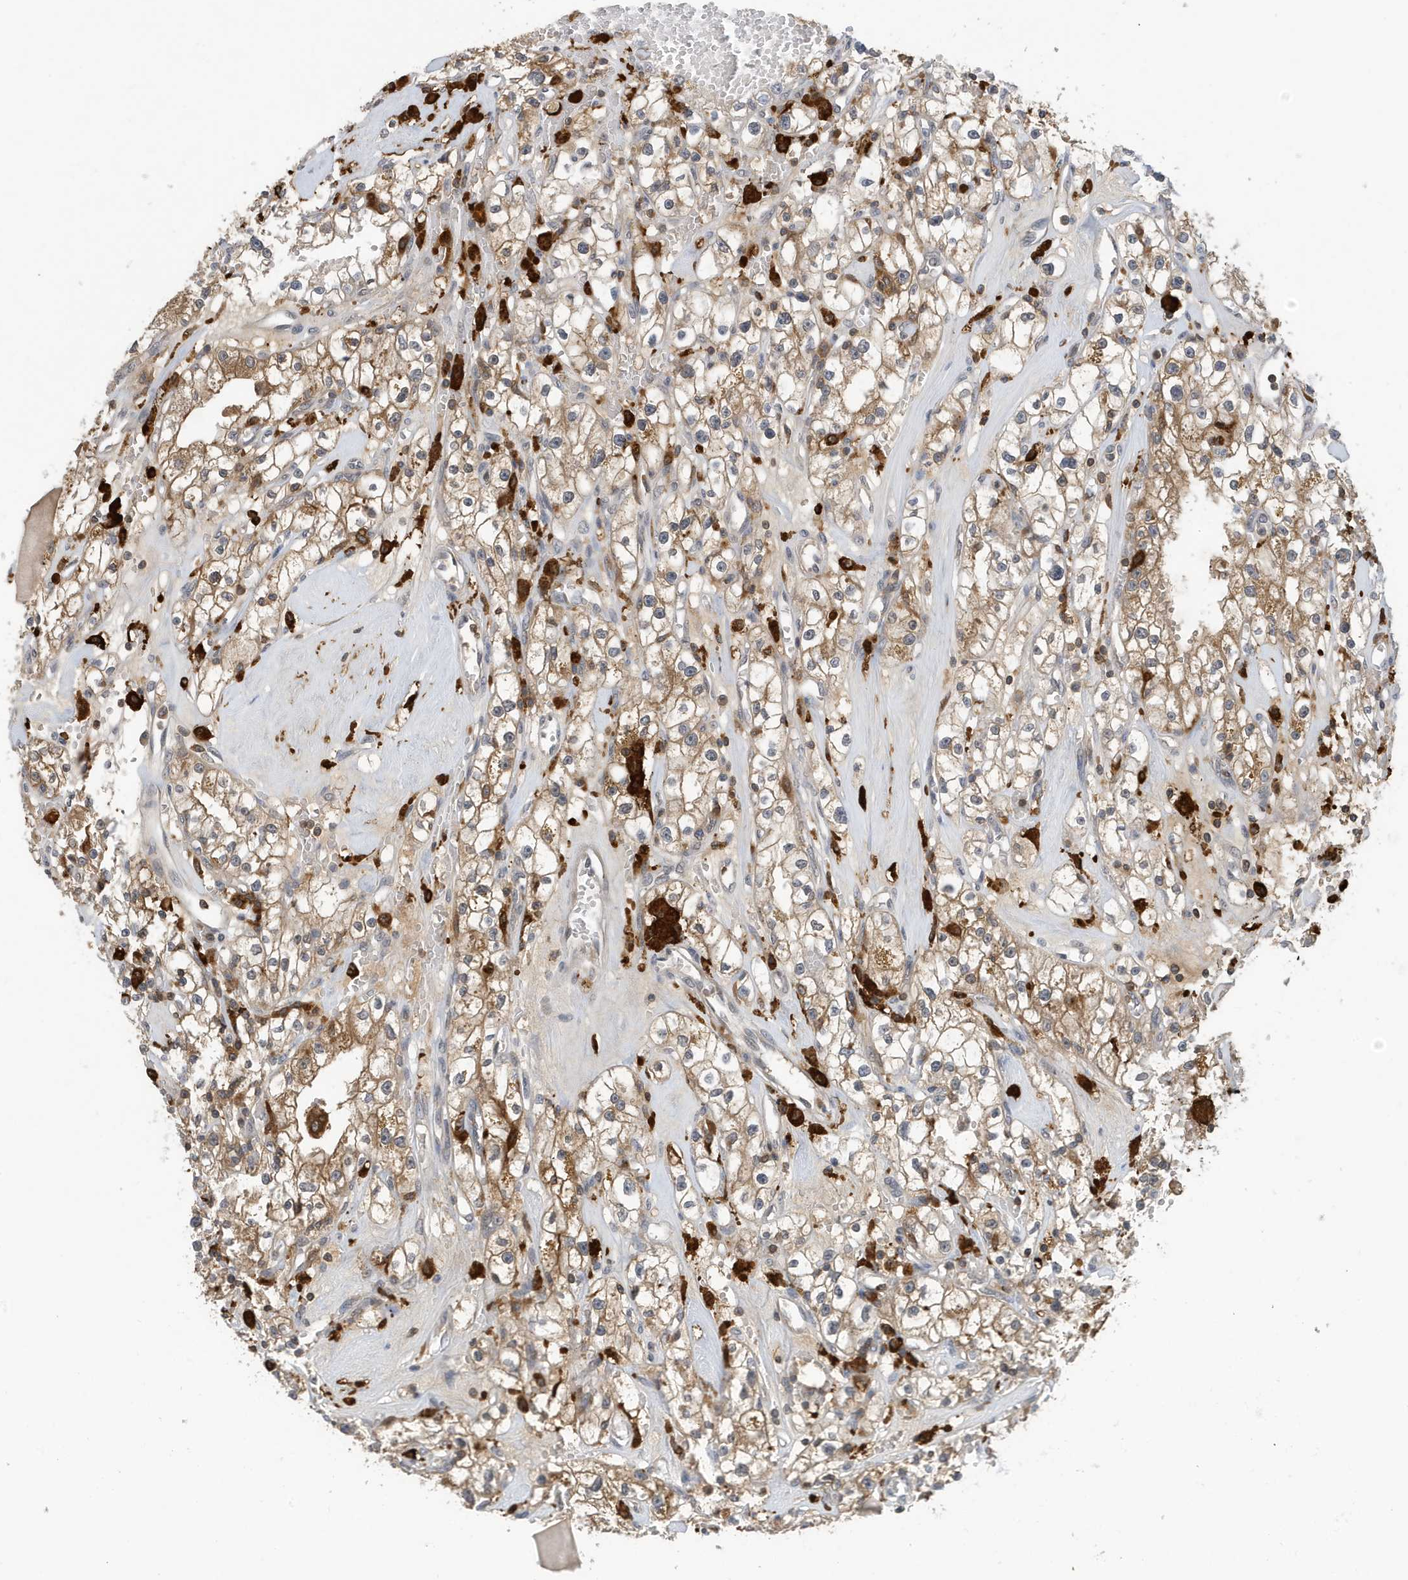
{"staining": {"intensity": "moderate", "quantity": ">75%", "location": "cytoplasmic/membranous"}, "tissue": "renal cancer", "cell_type": "Tumor cells", "image_type": "cancer", "snomed": [{"axis": "morphology", "description": "Adenocarcinoma, NOS"}, {"axis": "topography", "description": "Kidney"}], "caption": "Human renal cancer stained for a protein (brown) reveals moderate cytoplasmic/membranous positive expression in about >75% of tumor cells.", "gene": "NSUN3", "patient": {"sex": "male", "age": 56}}